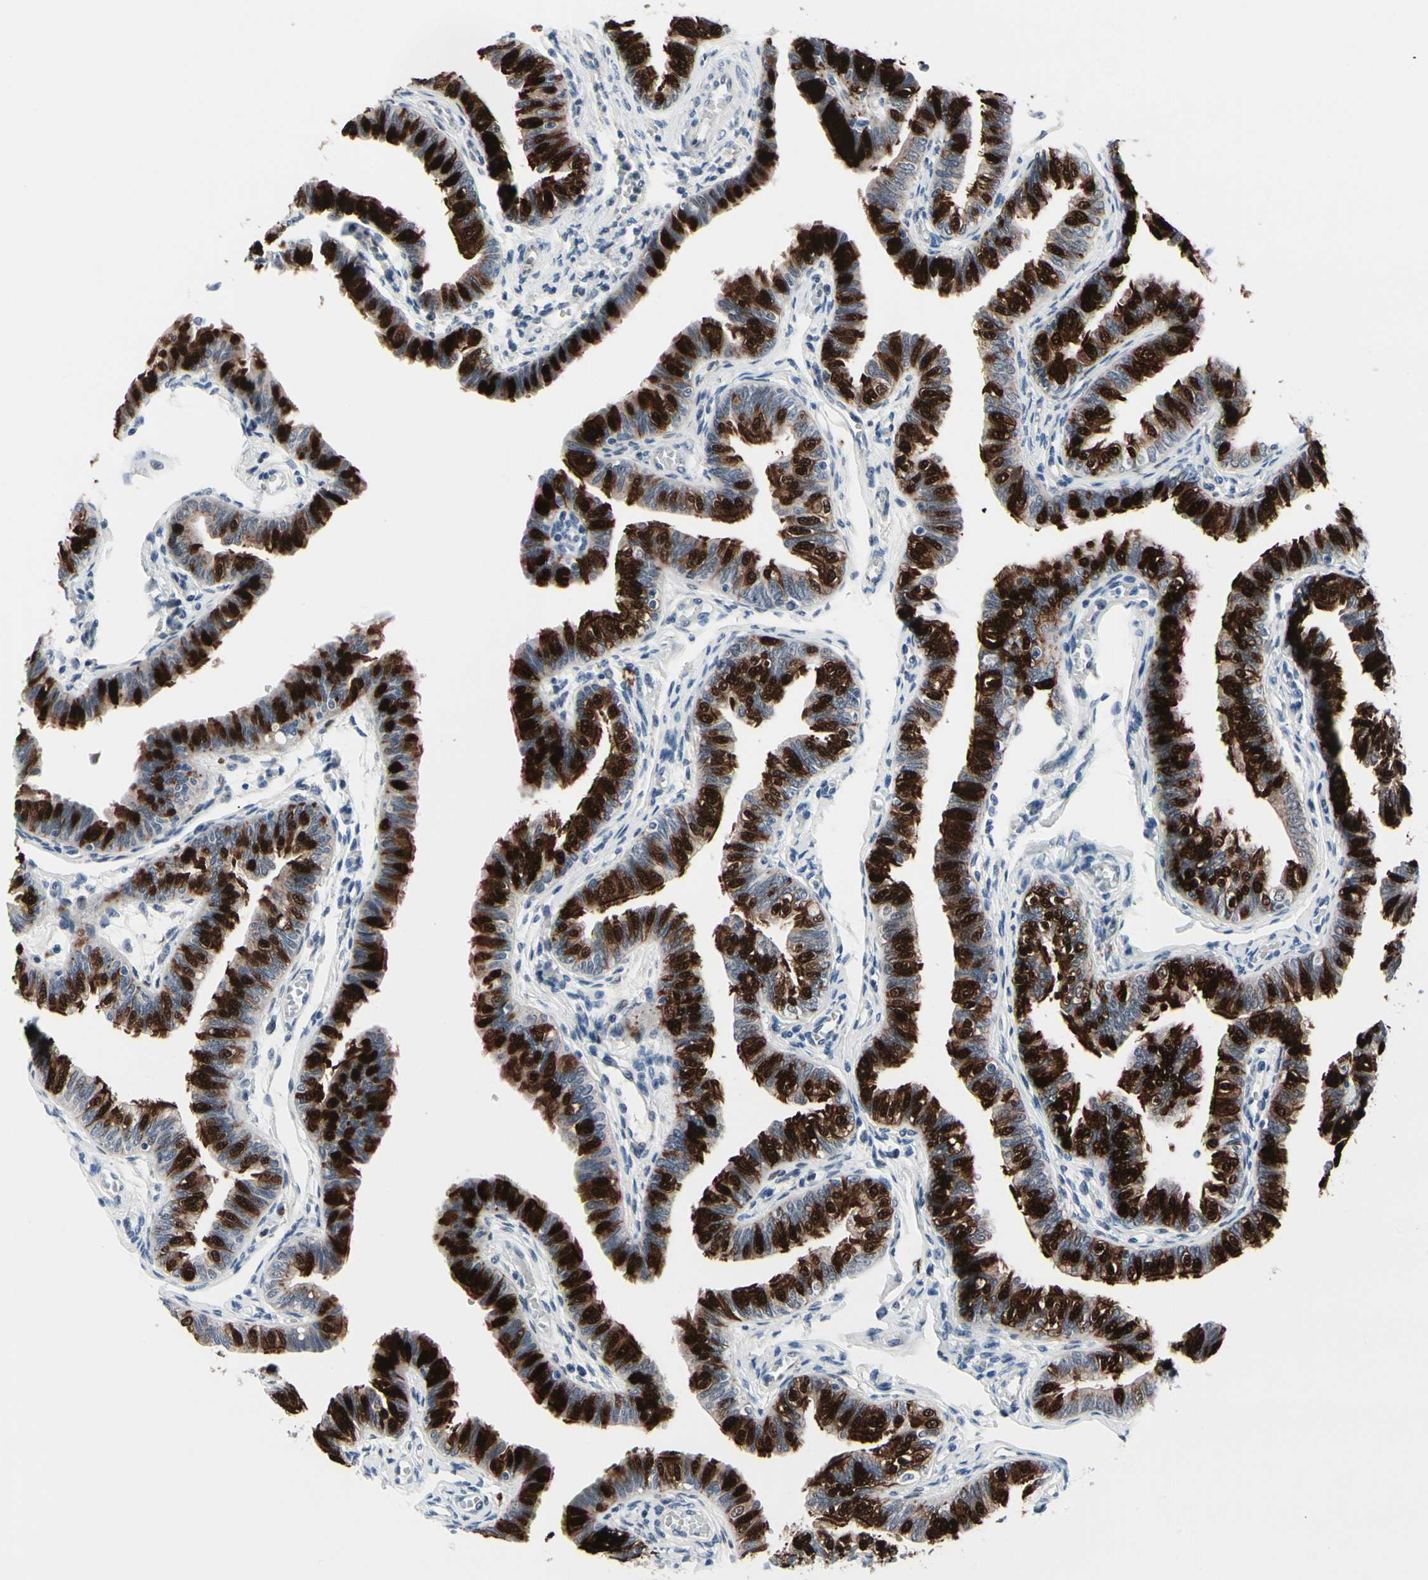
{"staining": {"intensity": "strong", "quantity": "25%-75%", "location": "cytoplasmic/membranous,nuclear"}, "tissue": "fallopian tube", "cell_type": "Glandular cells", "image_type": "normal", "snomed": [{"axis": "morphology", "description": "Normal tissue, NOS"}, {"axis": "morphology", "description": "Dermoid, NOS"}, {"axis": "topography", "description": "Fallopian tube"}], "caption": "Protein staining by IHC reveals strong cytoplasmic/membranous,nuclear positivity in approximately 25%-75% of glandular cells in unremarkable fallopian tube. (Brightfield microscopy of DAB IHC at high magnification).", "gene": "TXN", "patient": {"sex": "female", "age": 33}}